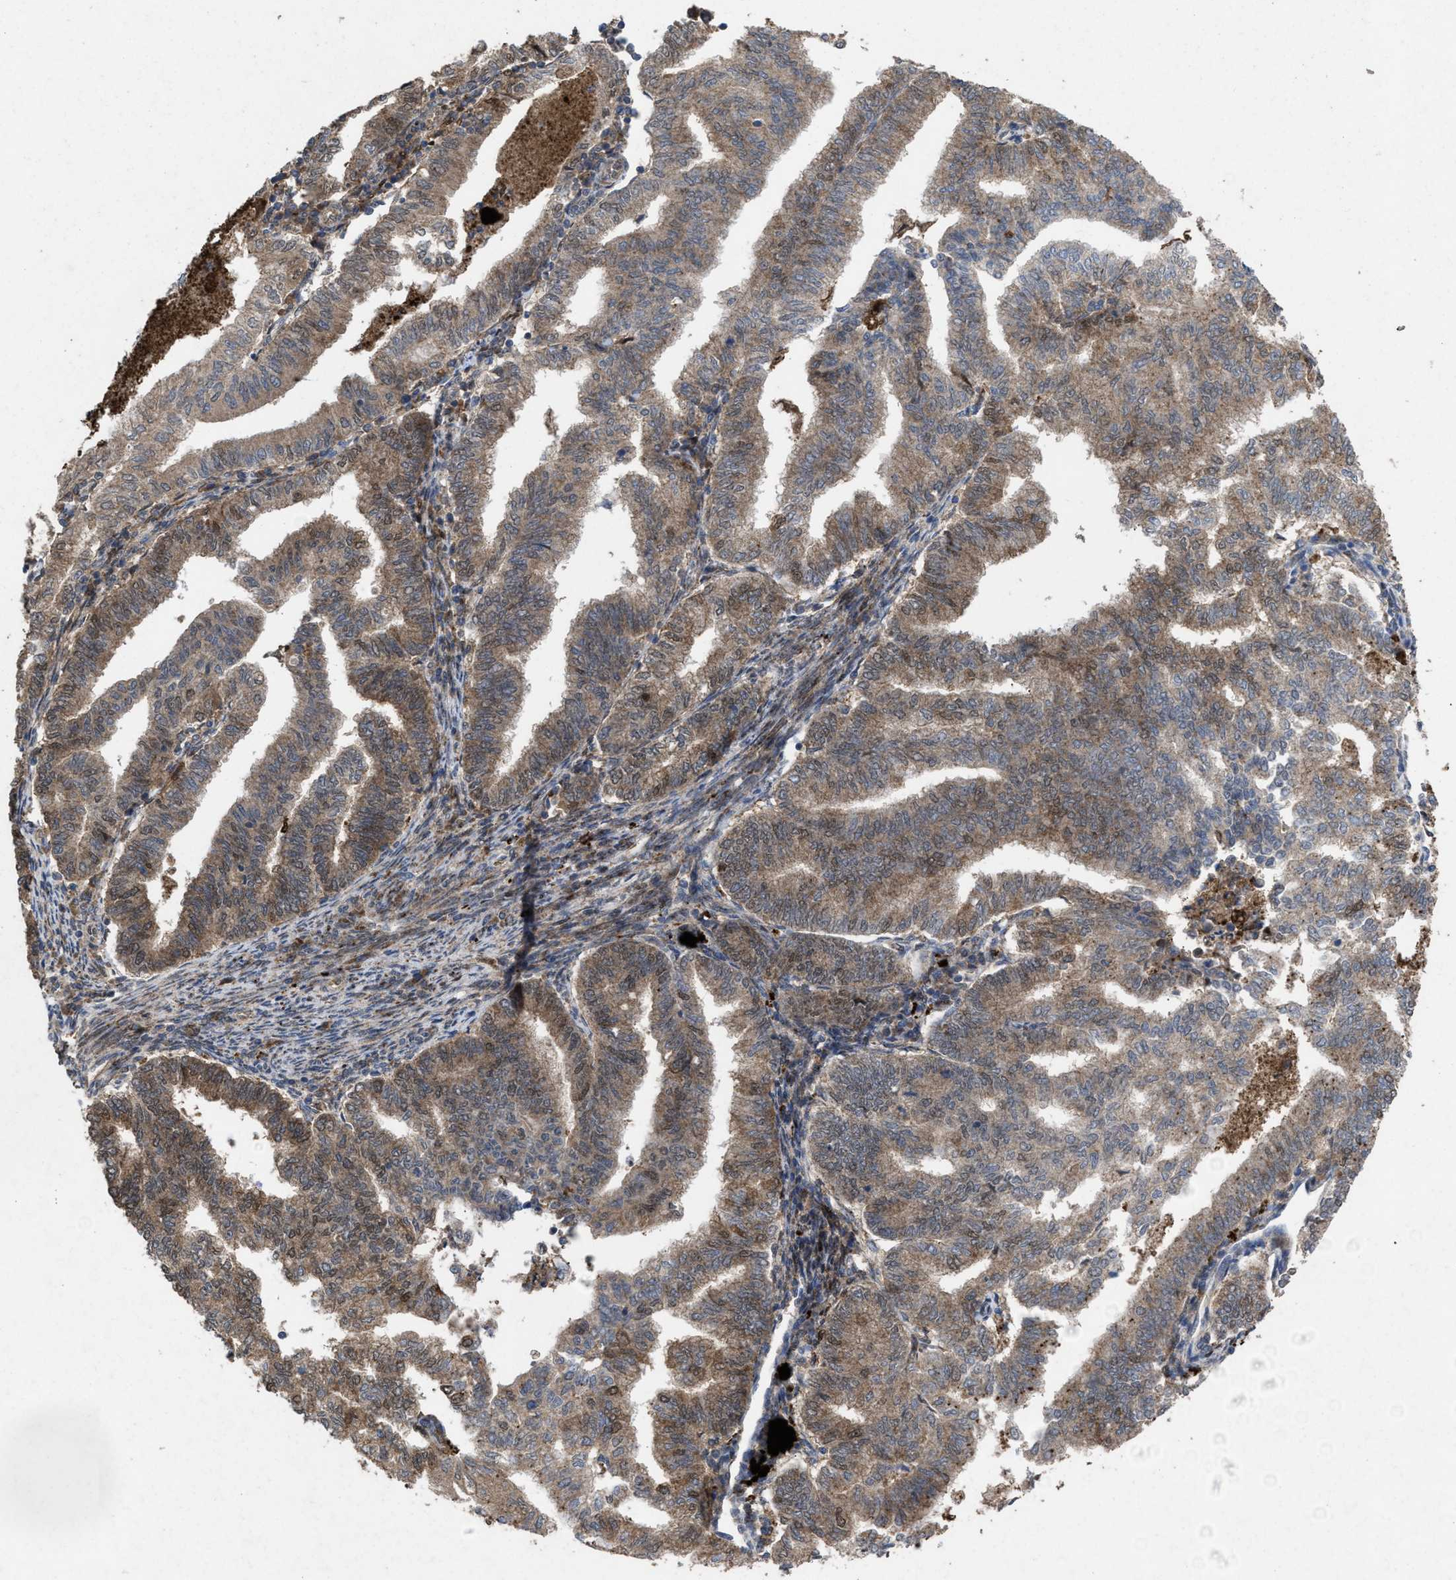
{"staining": {"intensity": "moderate", "quantity": ">75%", "location": "cytoplasmic/membranous"}, "tissue": "endometrial cancer", "cell_type": "Tumor cells", "image_type": "cancer", "snomed": [{"axis": "morphology", "description": "Polyp, NOS"}, {"axis": "morphology", "description": "Adenocarcinoma, NOS"}, {"axis": "morphology", "description": "Adenoma, NOS"}, {"axis": "topography", "description": "Endometrium"}], "caption": "Human endometrial cancer (polyp) stained with a brown dye reveals moderate cytoplasmic/membranous positive positivity in about >75% of tumor cells.", "gene": "MSI2", "patient": {"sex": "female", "age": 79}}